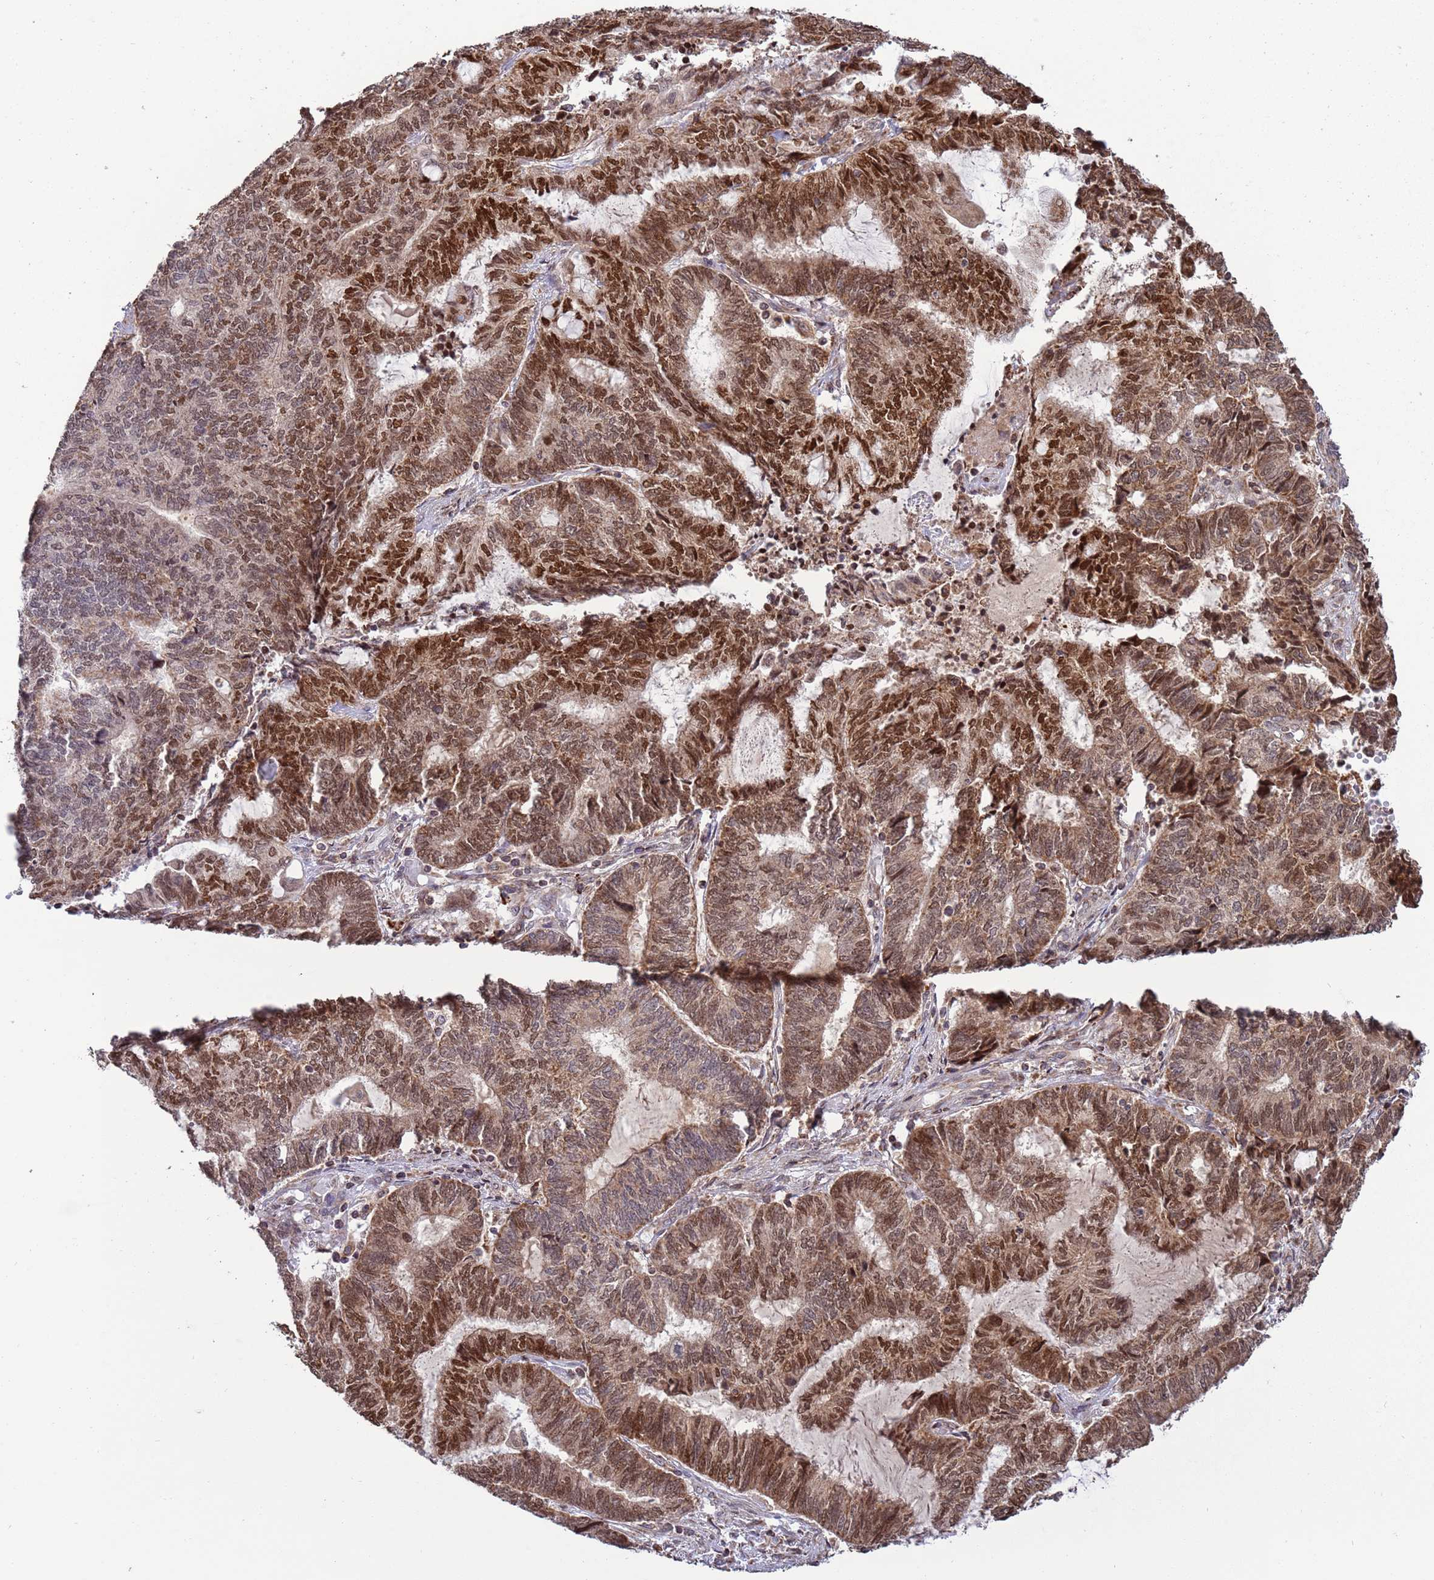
{"staining": {"intensity": "moderate", "quantity": ">75%", "location": "cytoplasmic/membranous,nuclear"}, "tissue": "endometrial cancer", "cell_type": "Tumor cells", "image_type": "cancer", "snomed": [{"axis": "morphology", "description": "Adenocarcinoma, NOS"}, {"axis": "topography", "description": "Uterus"}, {"axis": "topography", "description": "Endometrium"}], "caption": "Immunohistochemistry (IHC) of adenocarcinoma (endometrial) reveals medium levels of moderate cytoplasmic/membranous and nuclear expression in approximately >75% of tumor cells.", "gene": "RCOR2", "patient": {"sex": "female", "age": 70}}